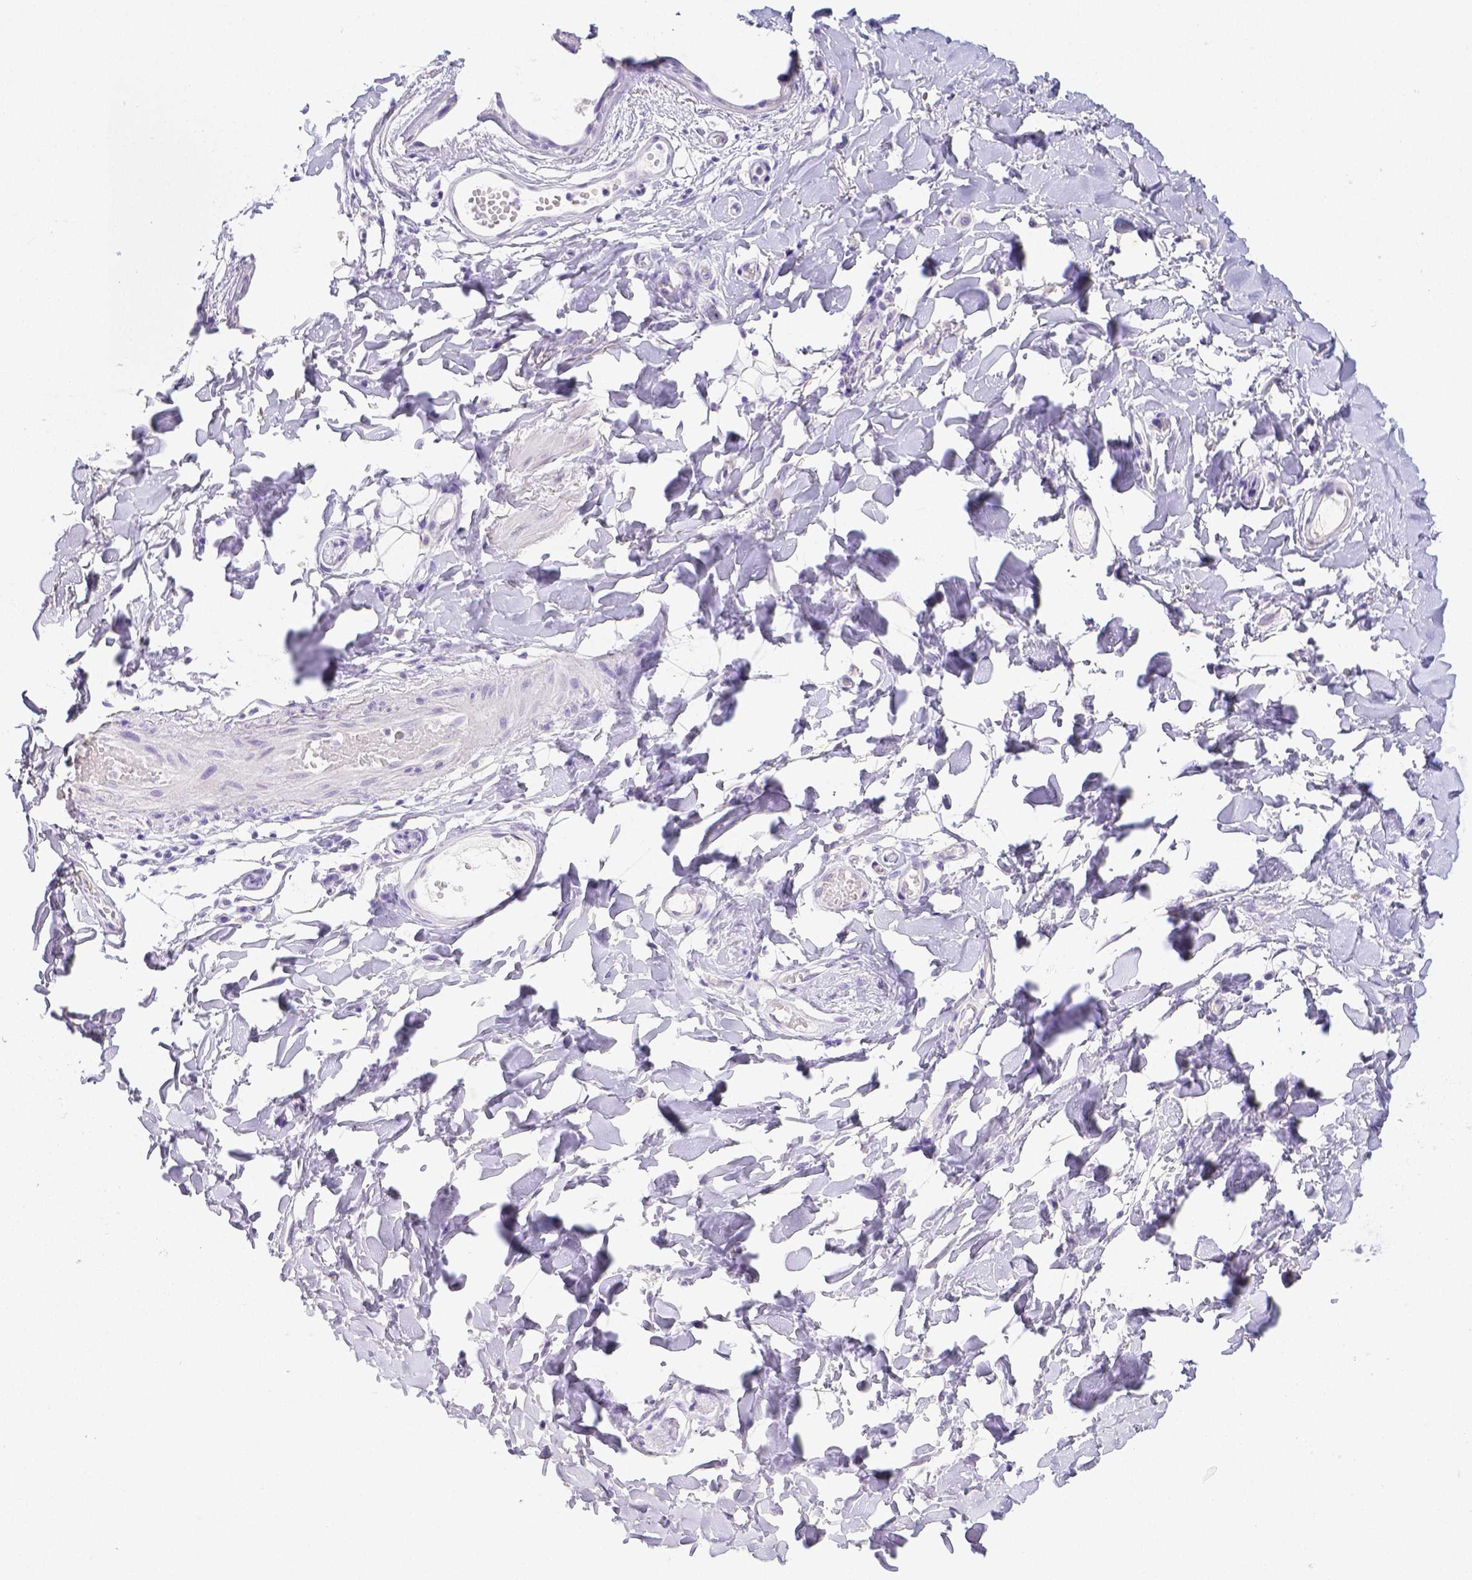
{"staining": {"intensity": "negative", "quantity": "none", "location": "none"}, "tissue": "adipose tissue", "cell_type": "Adipocytes", "image_type": "normal", "snomed": [{"axis": "morphology", "description": "Normal tissue, NOS"}, {"axis": "topography", "description": "Anal"}, {"axis": "topography", "description": "Peripheral nerve tissue"}], "caption": "Immunohistochemistry (IHC) photomicrograph of normal human adipose tissue stained for a protein (brown), which displays no expression in adipocytes.", "gene": "ARHGAP36", "patient": {"sex": "male", "age": 78}}